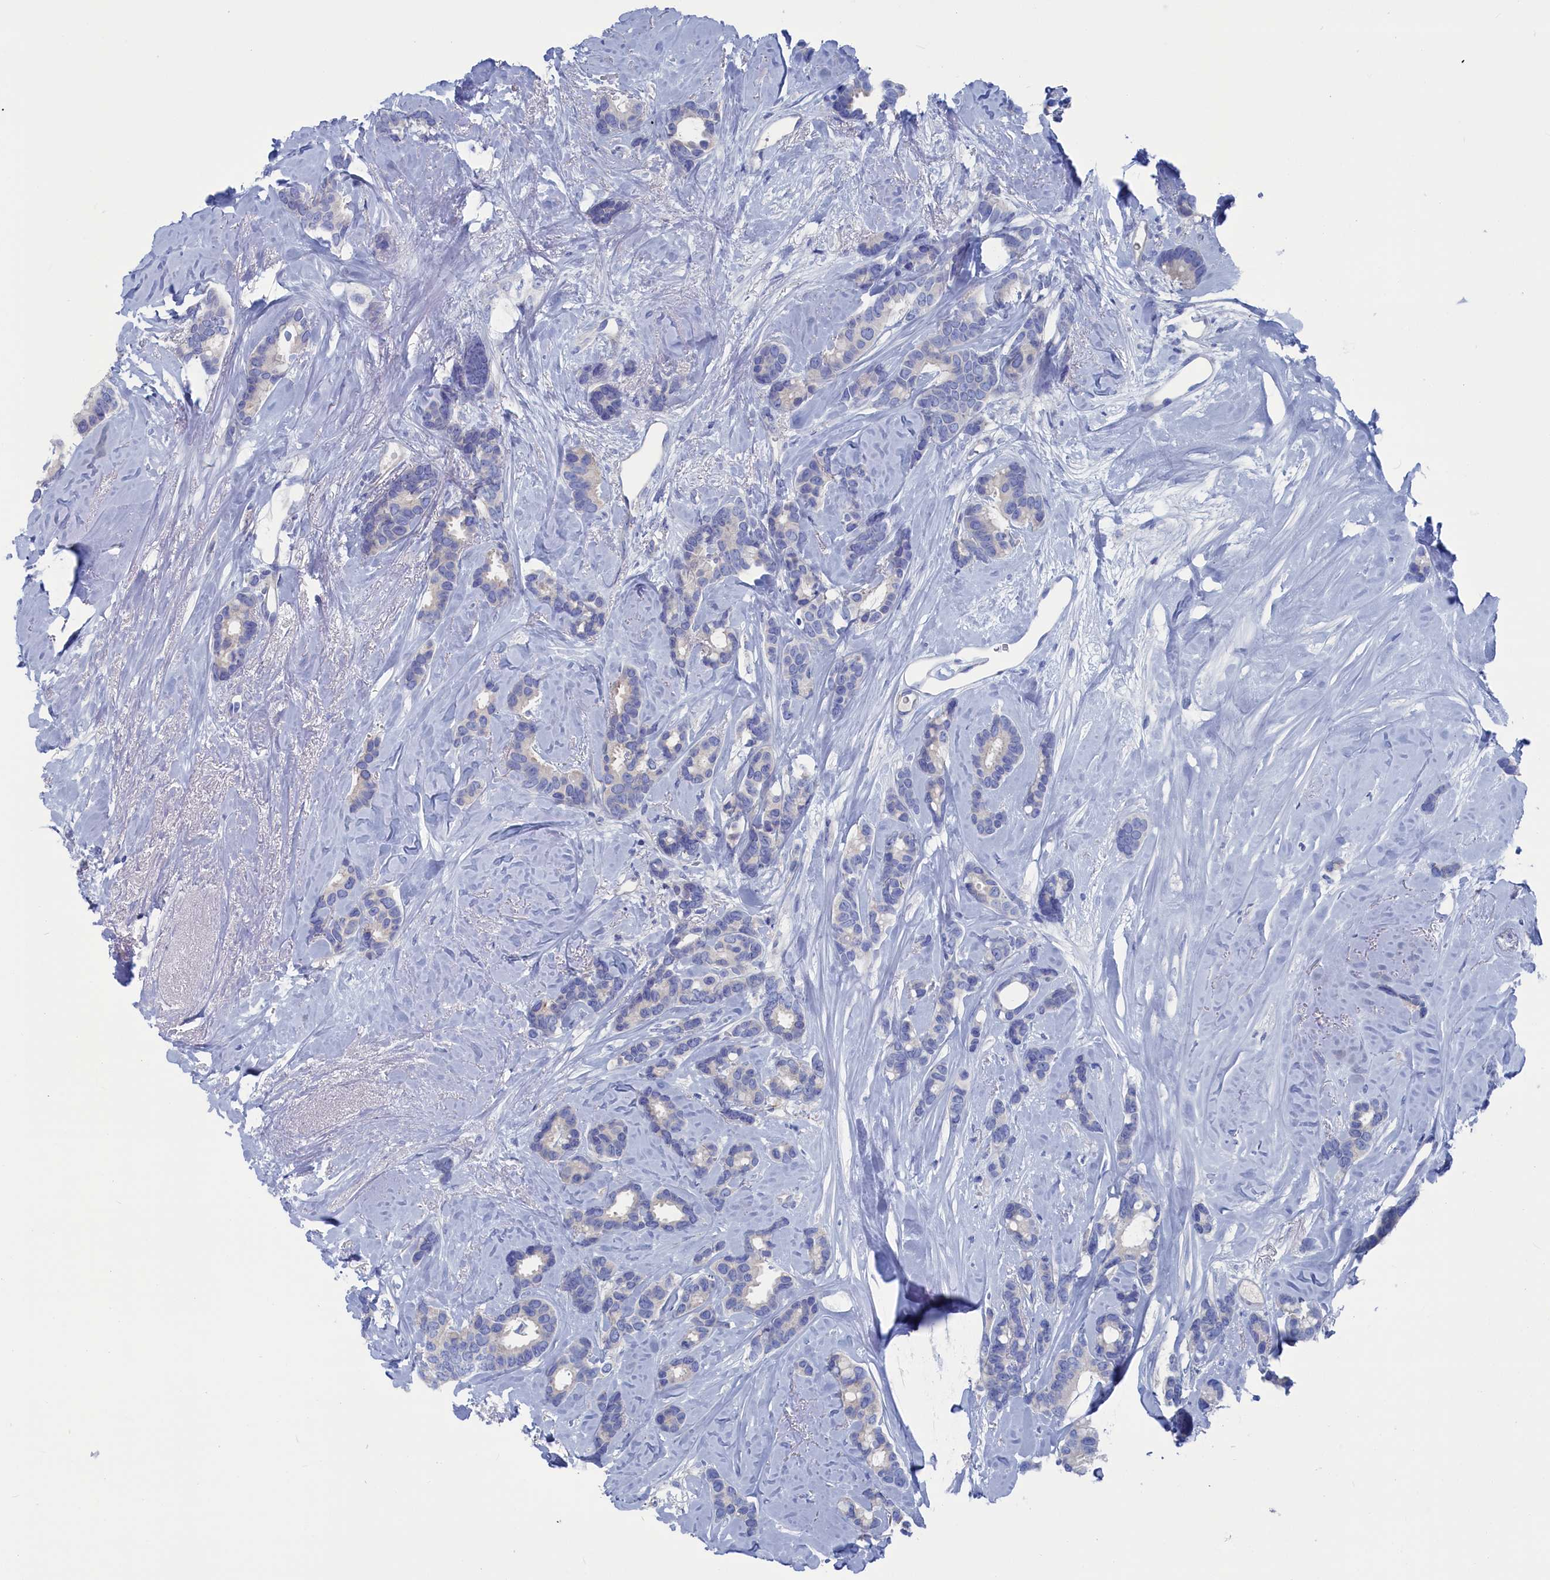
{"staining": {"intensity": "negative", "quantity": "none", "location": "none"}, "tissue": "breast cancer", "cell_type": "Tumor cells", "image_type": "cancer", "snomed": [{"axis": "morphology", "description": "Duct carcinoma"}, {"axis": "topography", "description": "Breast"}], "caption": "Immunohistochemistry of breast invasive ductal carcinoma shows no expression in tumor cells. (DAB (3,3'-diaminobenzidine) IHC, high magnification).", "gene": "CEND1", "patient": {"sex": "female", "age": 87}}